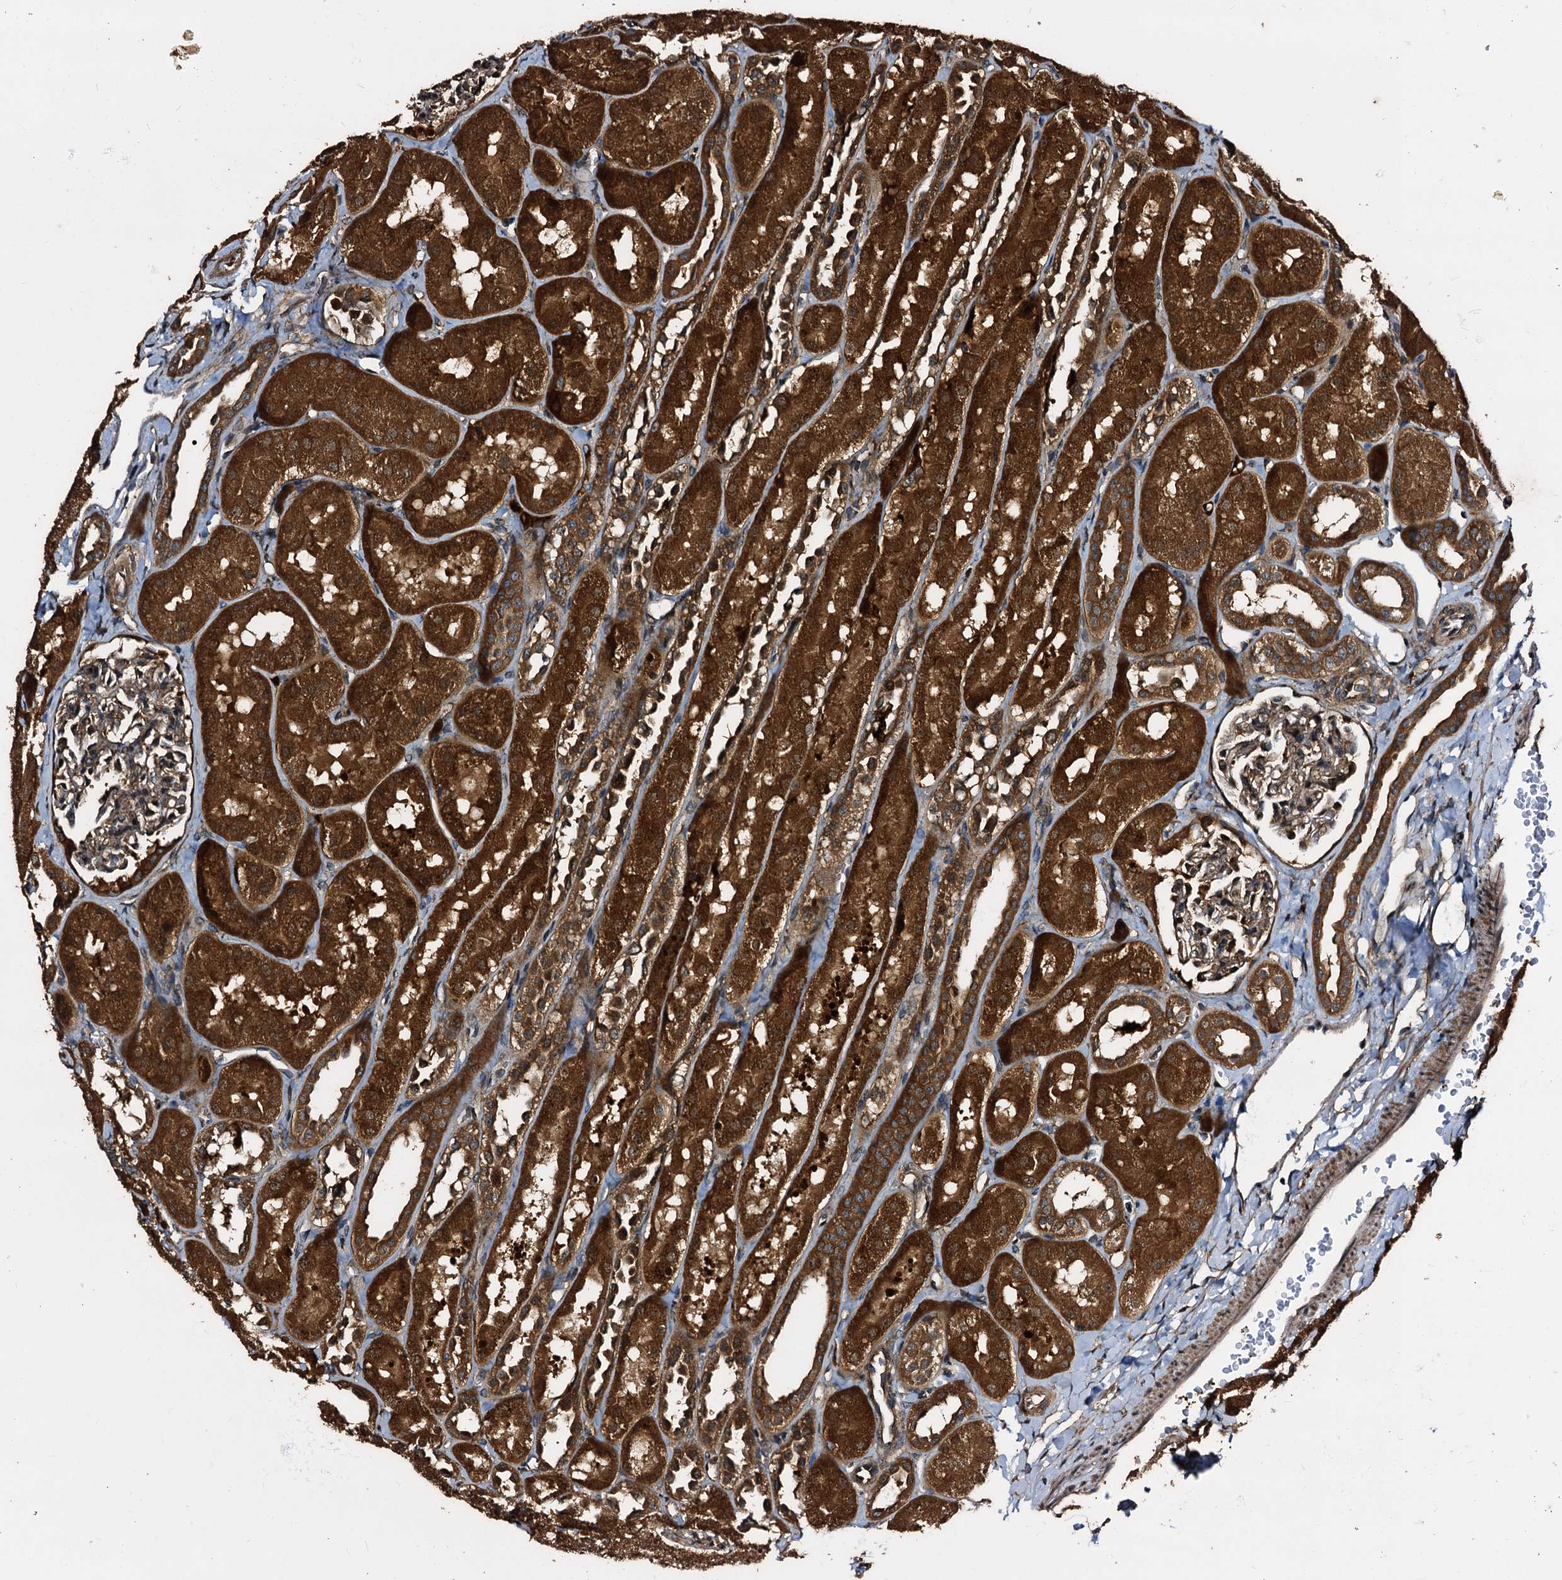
{"staining": {"intensity": "moderate", "quantity": ">75%", "location": "cytoplasmic/membranous,nuclear"}, "tissue": "kidney", "cell_type": "Cells in glomeruli", "image_type": "normal", "snomed": [{"axis": "morphology", "description": "Normal tissue, NOS"}, {"axis": "topography", "description": "Kidney"}, {"axis": "topography", "description": "Urinary bladder"}], "caption": "About >75% of cells in glomeruli in normal kidney demonstrate moderate cytoplasmic/membranous,nuclear protein staining as visualized by brown immunohistochemical staining.", "gene": "PEX5", "patient": {"sex": "male", "age": 16}}